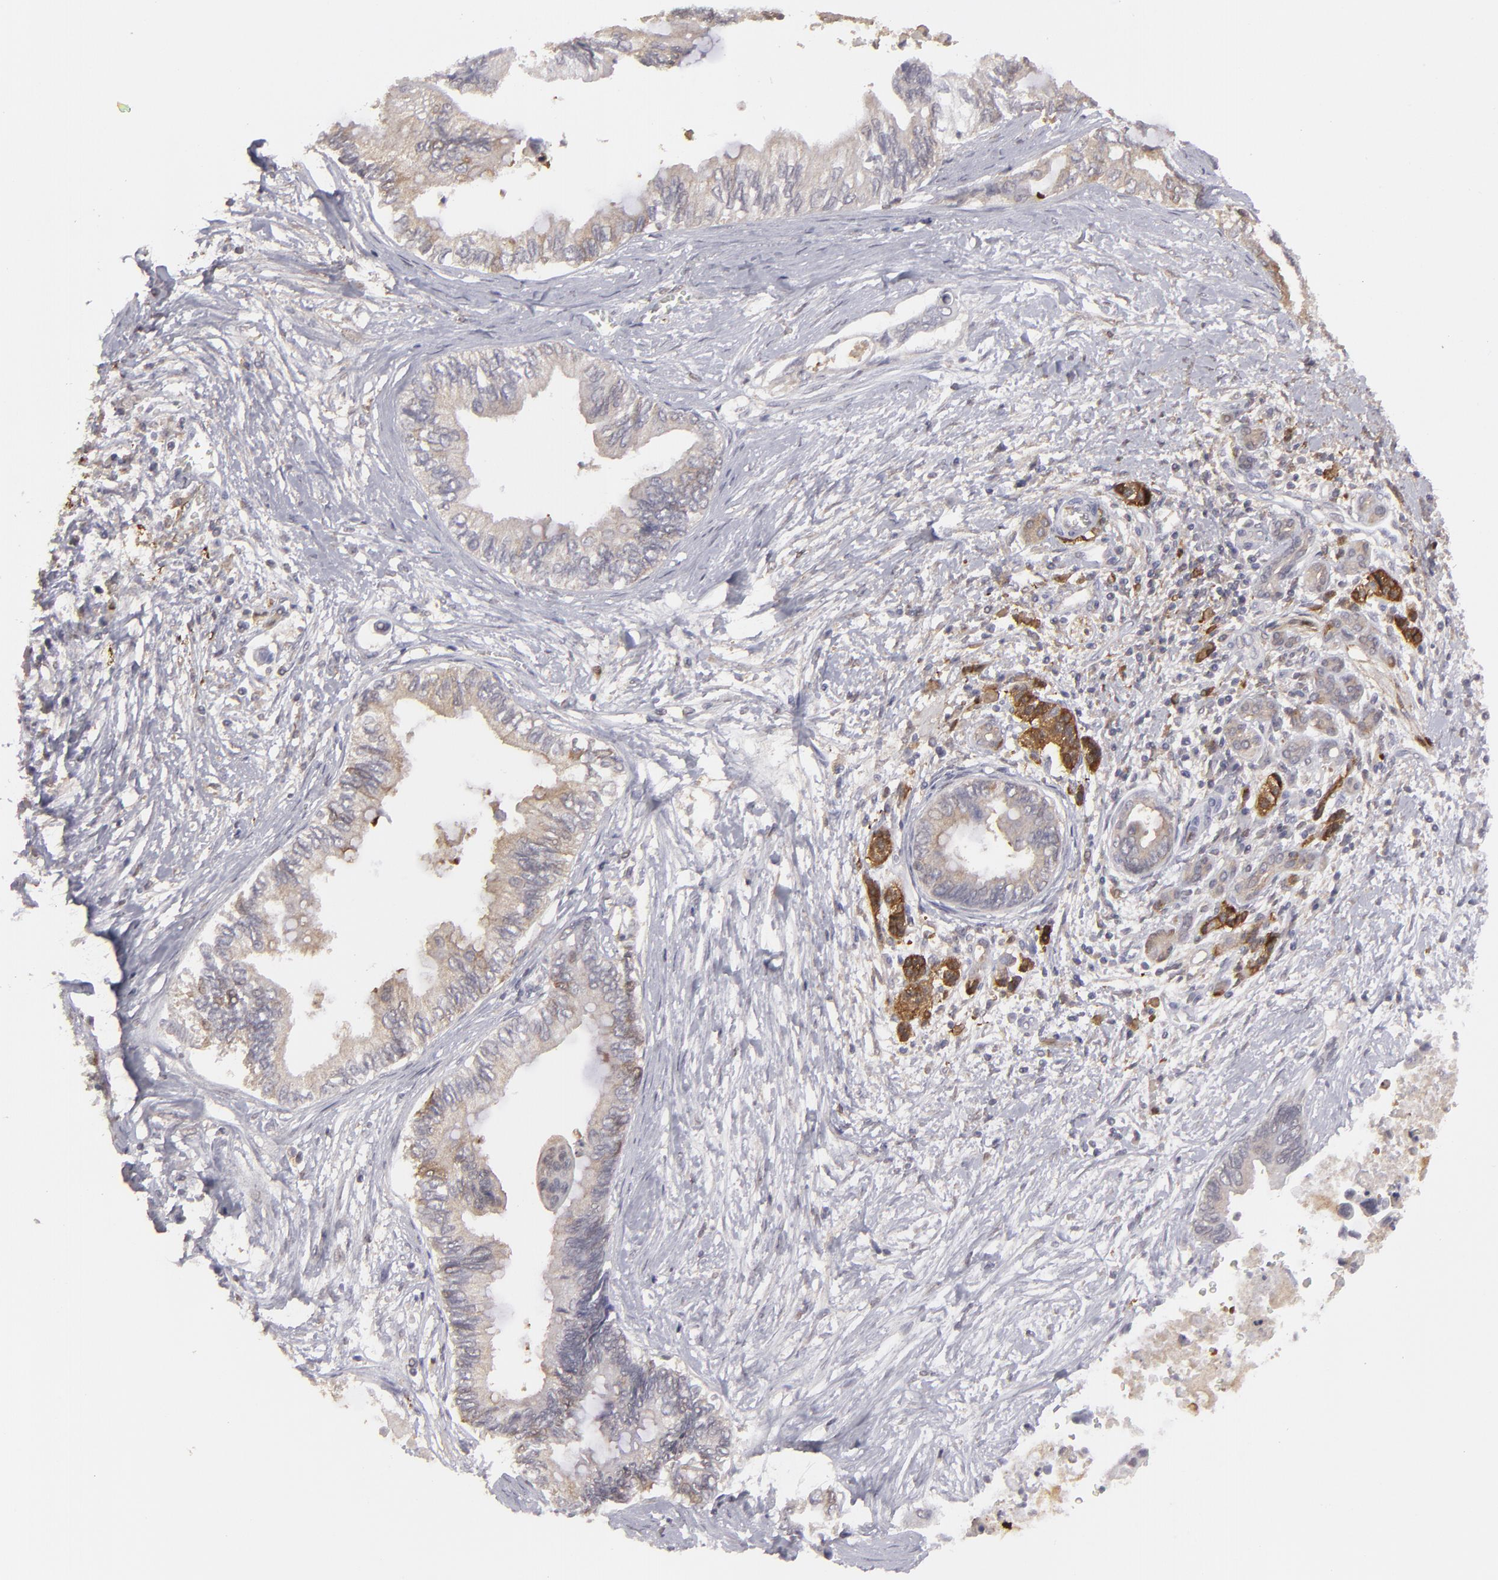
{"staining": {"intensity": "weak", "quantity": "25%-75%", "location": "cytoplasmic/membranous"}, "tissue": "pancreatic cancer", "cell_type": "Tumor cells", "image_type": "cancer", "snomed": [{"axis": "morphology", "description": "Adenocarcinoma, NOS"}, {"axis": "topography", "description": "Pancreas"}], "caption": "A brown stain highlights weak cytoplasmic/membranous positivity of a protein in human adenocarcinoma (pancreatic) tumor cells. (Stains: DAB (3,3'-diaminobenzidine) in brown, nuclei in blue, Microscopy: brightfield microscopy at high magnification).", "gene": "SEMA3G", "patient": {"sex": "female", "age": 66}}